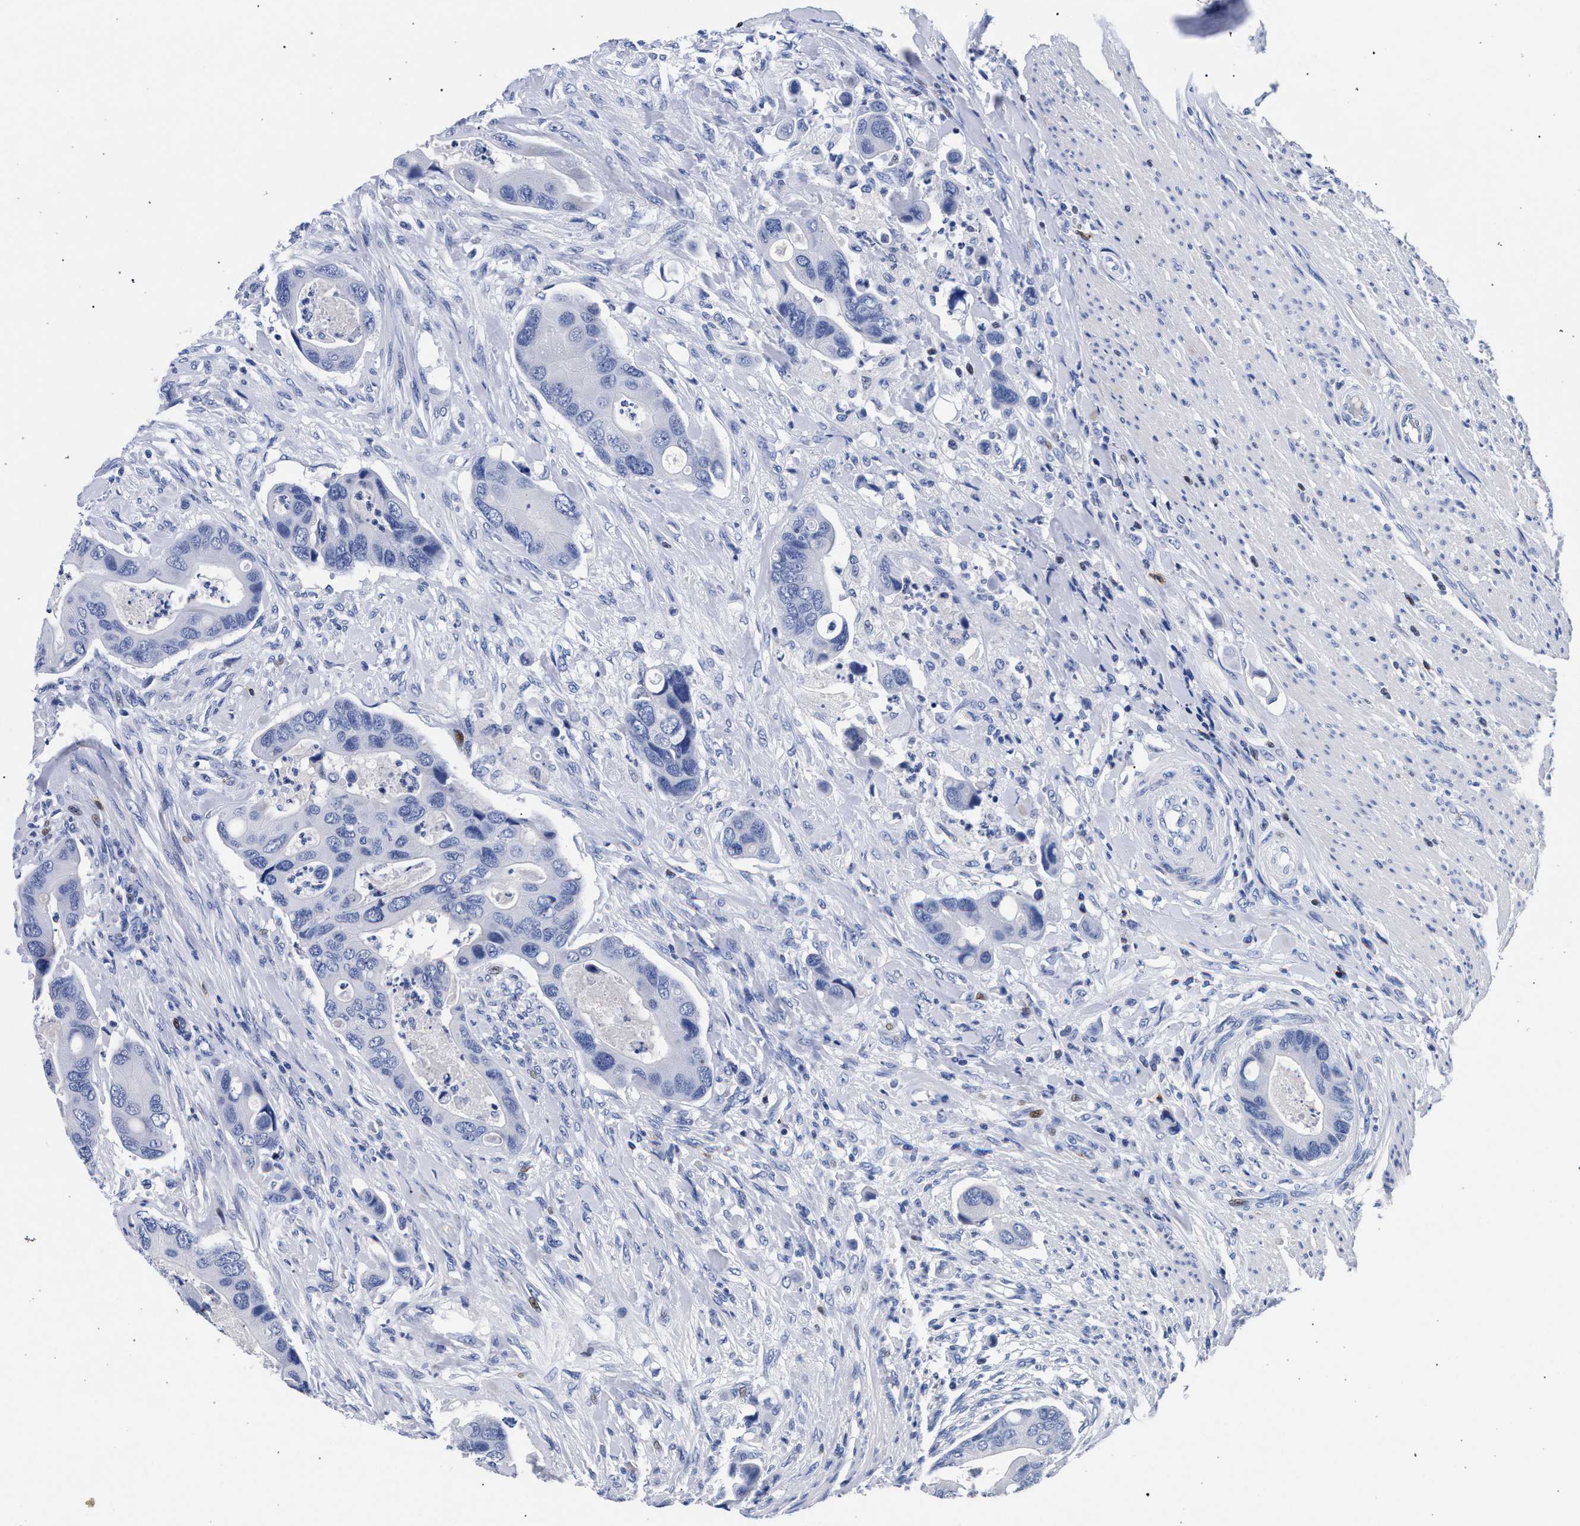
{"staining": {"intensity": "negative", "quantity": "none", "location": "none"}, "tissue": "colorectal cancer", "cell_type": "Tumor cells", "image_type": "cancer", "snomed": [{"axis": "morphology", "description": "Adenocarcinoma, NOS"}, {"axis": "topography", "description": "Rectum"}], "caption": "Tumor cells are negative for protein expression in human colorectal adenocarcinoma.", "gene": "KLRK1", "patient": {"sex": "female", "age": 57}}